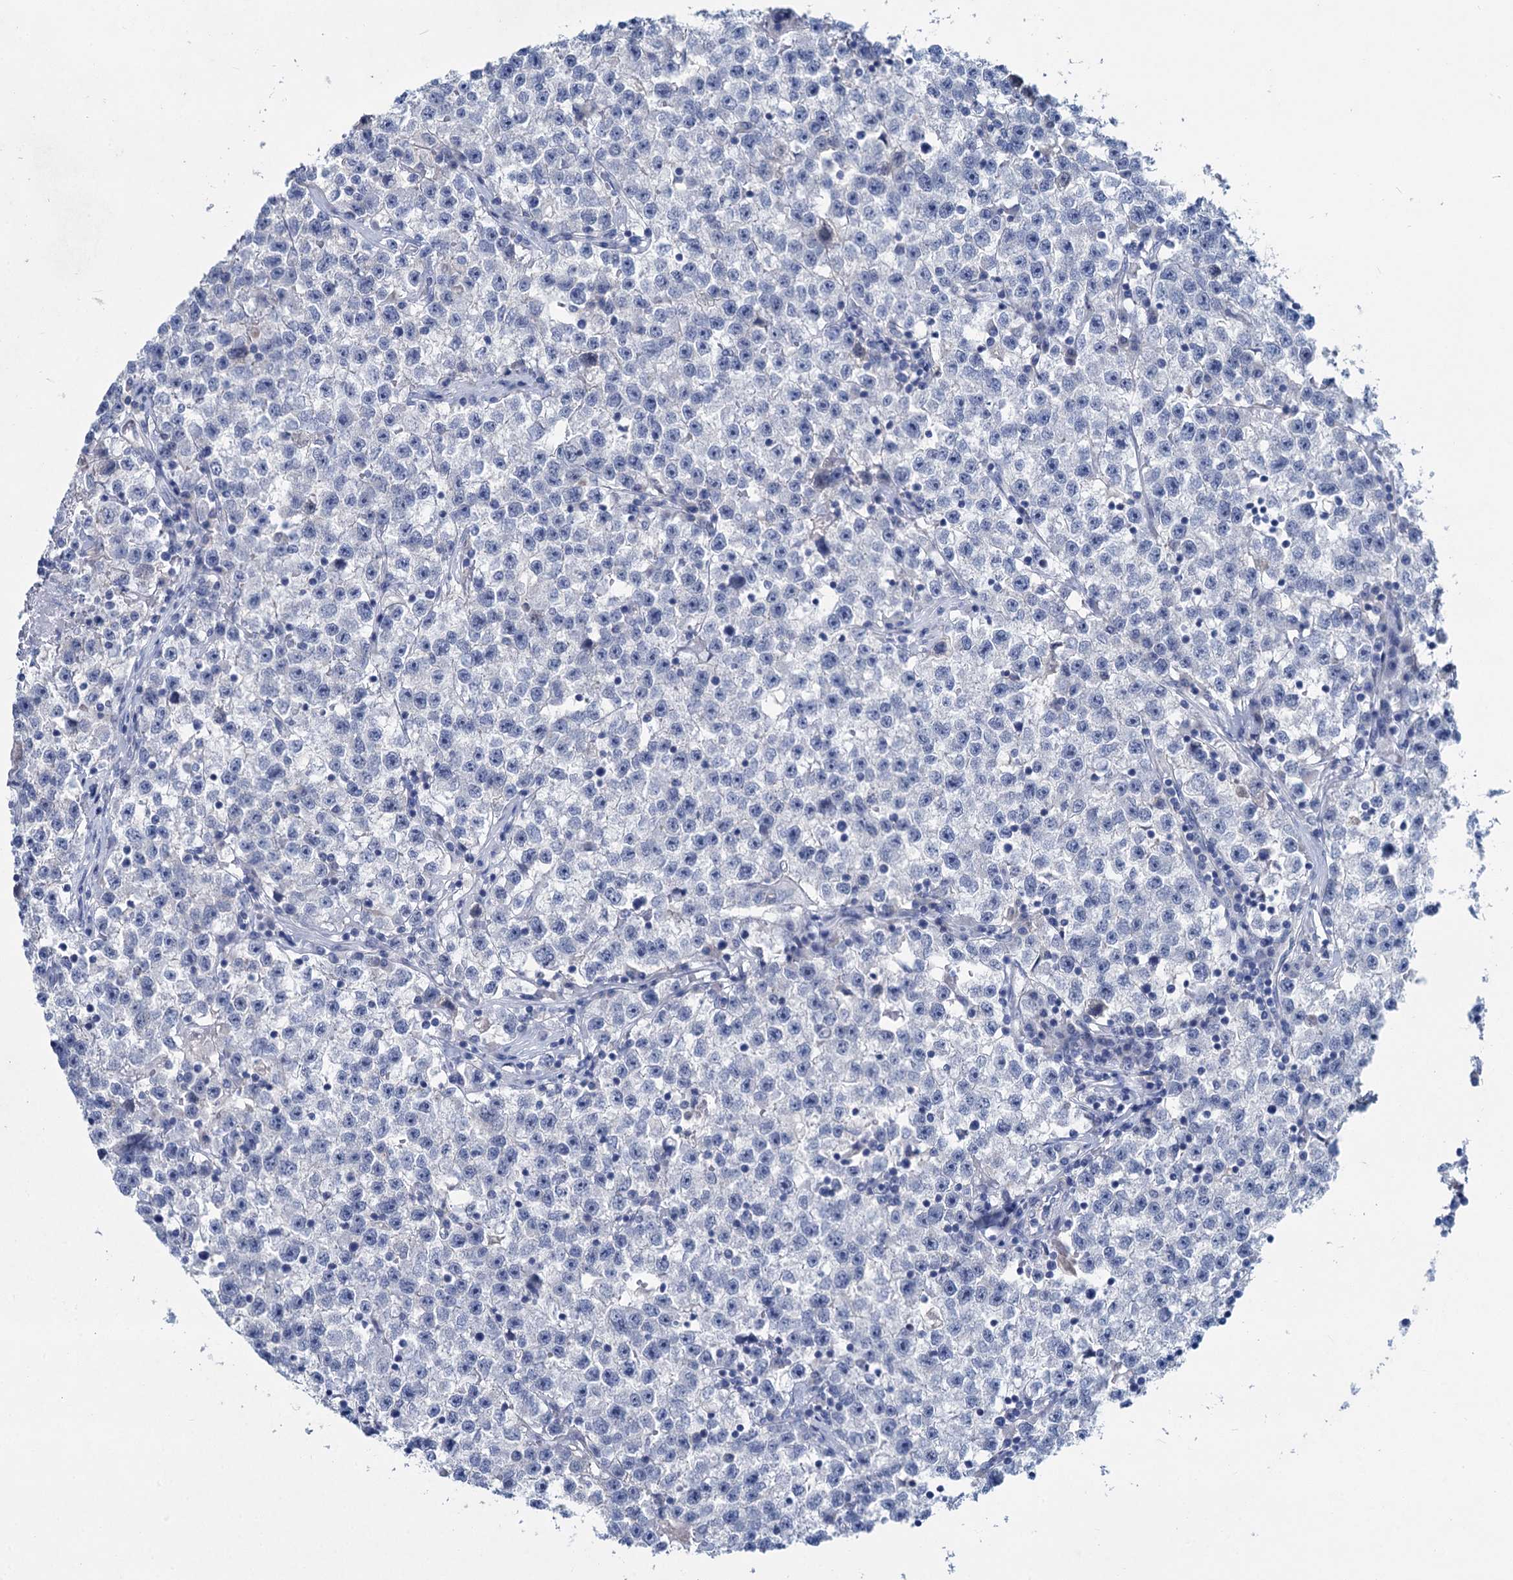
{"staining": {"intensity": "negative", "quantity": "none", "location": "none"}, "tissue": "testis cancer", "cell_type": "Tumor cells", "image_type": "cancer", "snomed": [{"axis": "morphology", "description": "Seminoma, NOS"}, {"axis": "topography", "description": "Testis"}], "caption": "This is a photomicrograph of IHC staining of testis seminoma, which shows no positivity in tumor cells.", "gene": "CHDH", "patient": {"sex": "male", "age": 22}}